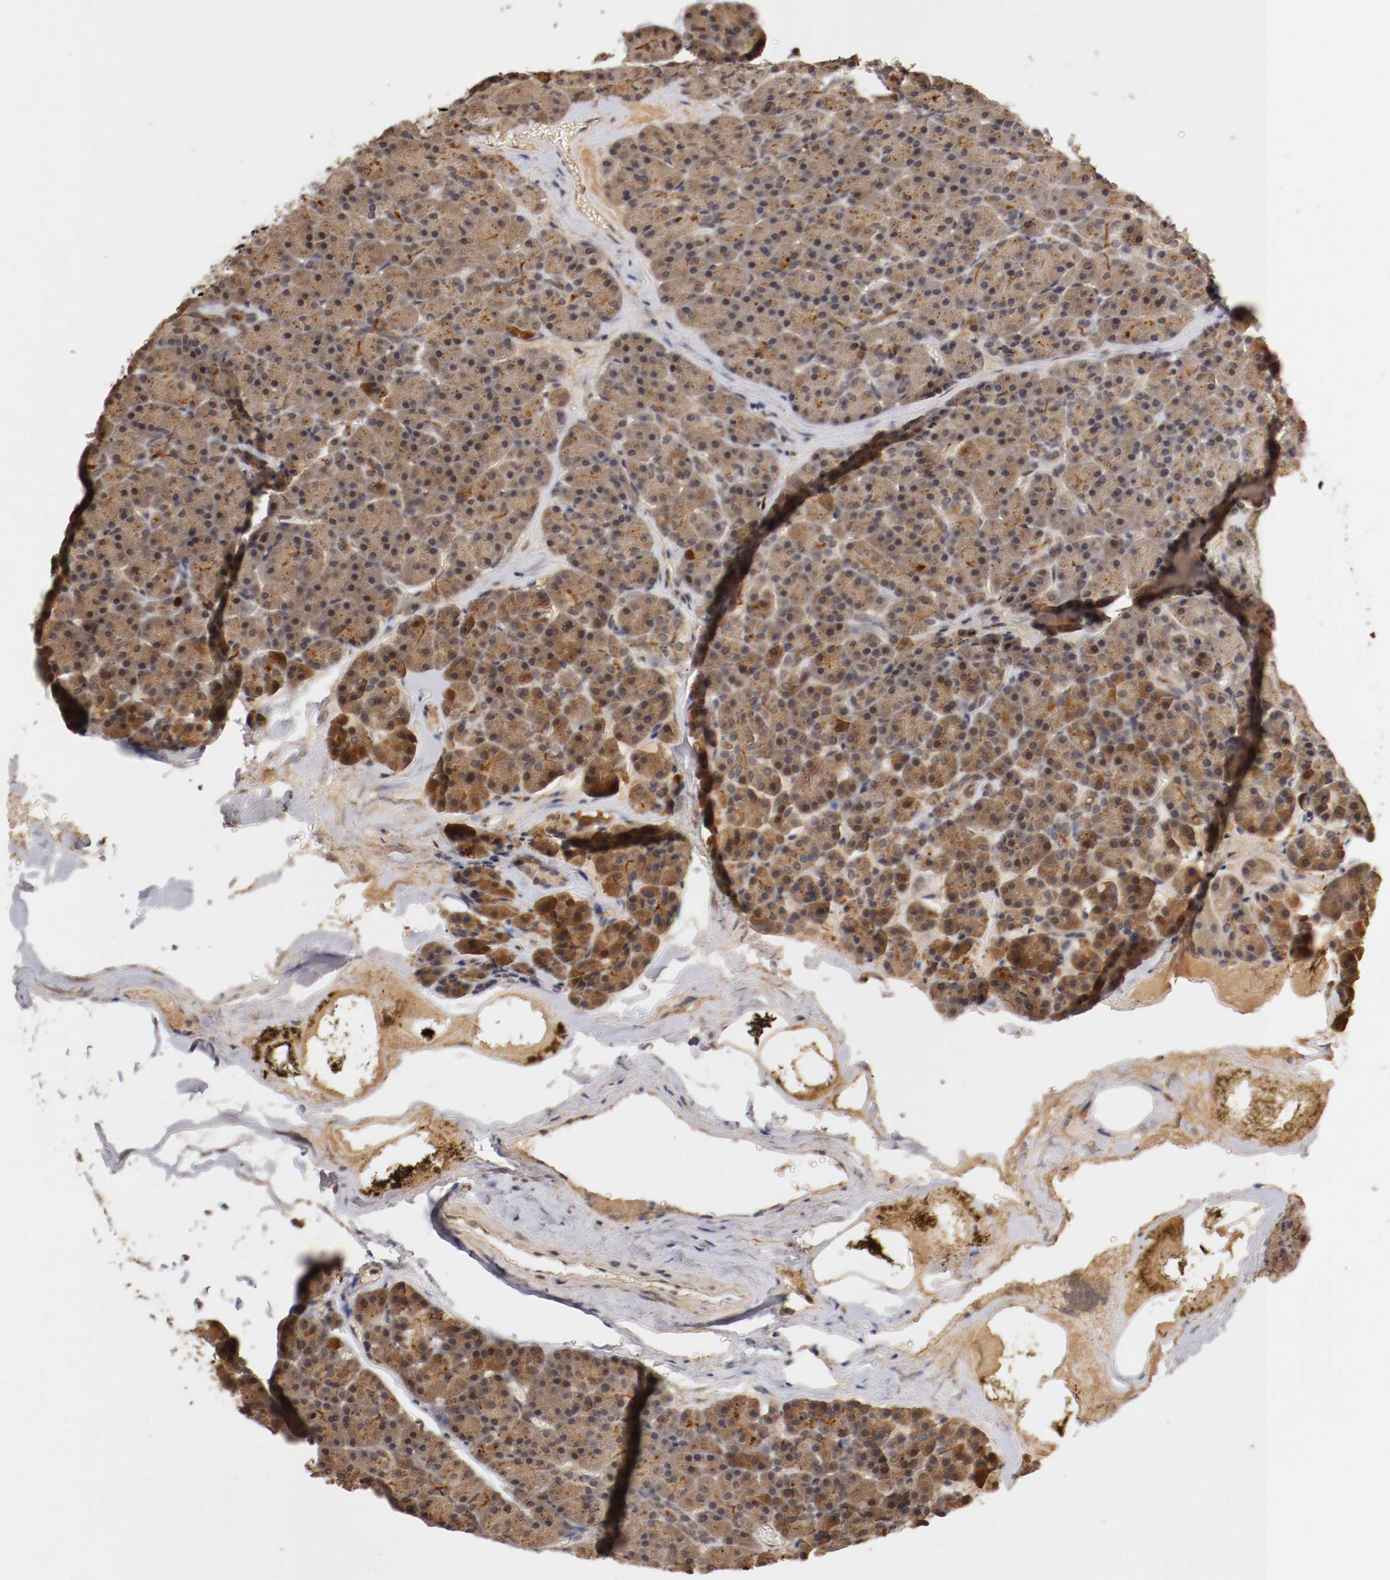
{"staining": {"intensity": "moderate", "quantity": ">75%", "location": "cytoplasmic/membranous,nuclear"}, "tissue": "pancreas", "cell_type": "Exocrine glandular cells", "image_type": "normal", "snomed": [{"axis": "morphology", "description": "Normal tissue, NOS"}, {"axis": "topography", "description": "Pancreas"}], "caption": "Immunohistochemistry (IHC) photomicrograph of benign pancreas: pancreas stained using immunohistochemistry (IHC) reveals medium levels of moderate protein expression localized specifically in the cytoplasmic/membranous,nuclear of exocrine glandular cells, appearing as a cytoplasmic/membranous,nuclear brown color.", "gene": "DNMT3B", "patient": {"sex": "female", "age": 35}}